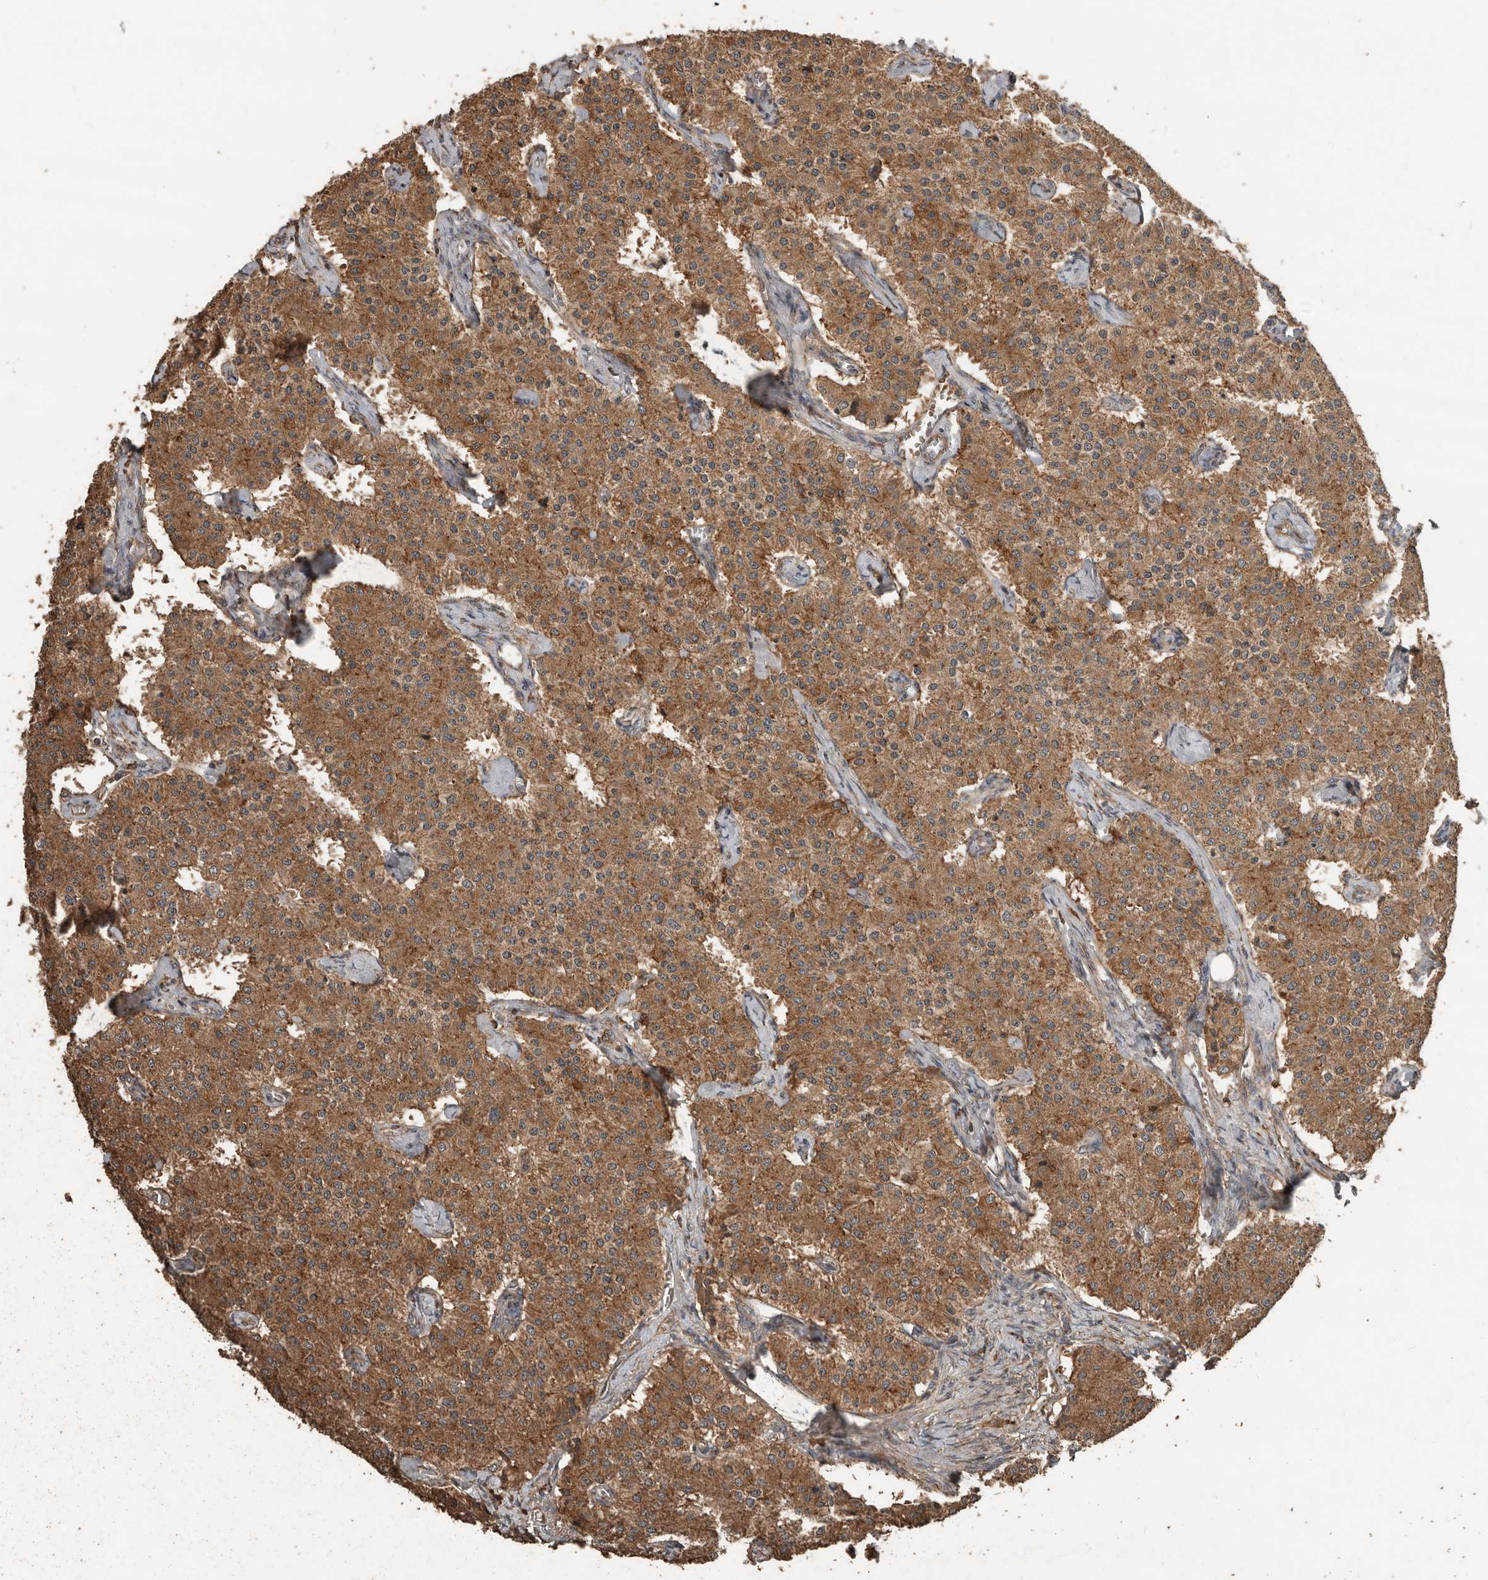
{"staining": {"intensity": "strong", "quantity": ">75%", "location": "cytoplasmic/membranous"}, "tissue": "carcinoid", "cell_type": "Tumor cells", "image_type": "cancer", "snomed": [{"axis": "morphology", "description": "Carcinoid, malignant, NOS"}, {"axis": "topography", "description": "Colon"}], "caption": "Malignant carcinoid stained with DAB (3,3'-diaminobenzidine) IHC exhibits high levels of strong cytoplasmic/membranous staining in about >75% of tumor cells.", "gene": "RNF207", "patient": {"sex": "female", "age": 52}}